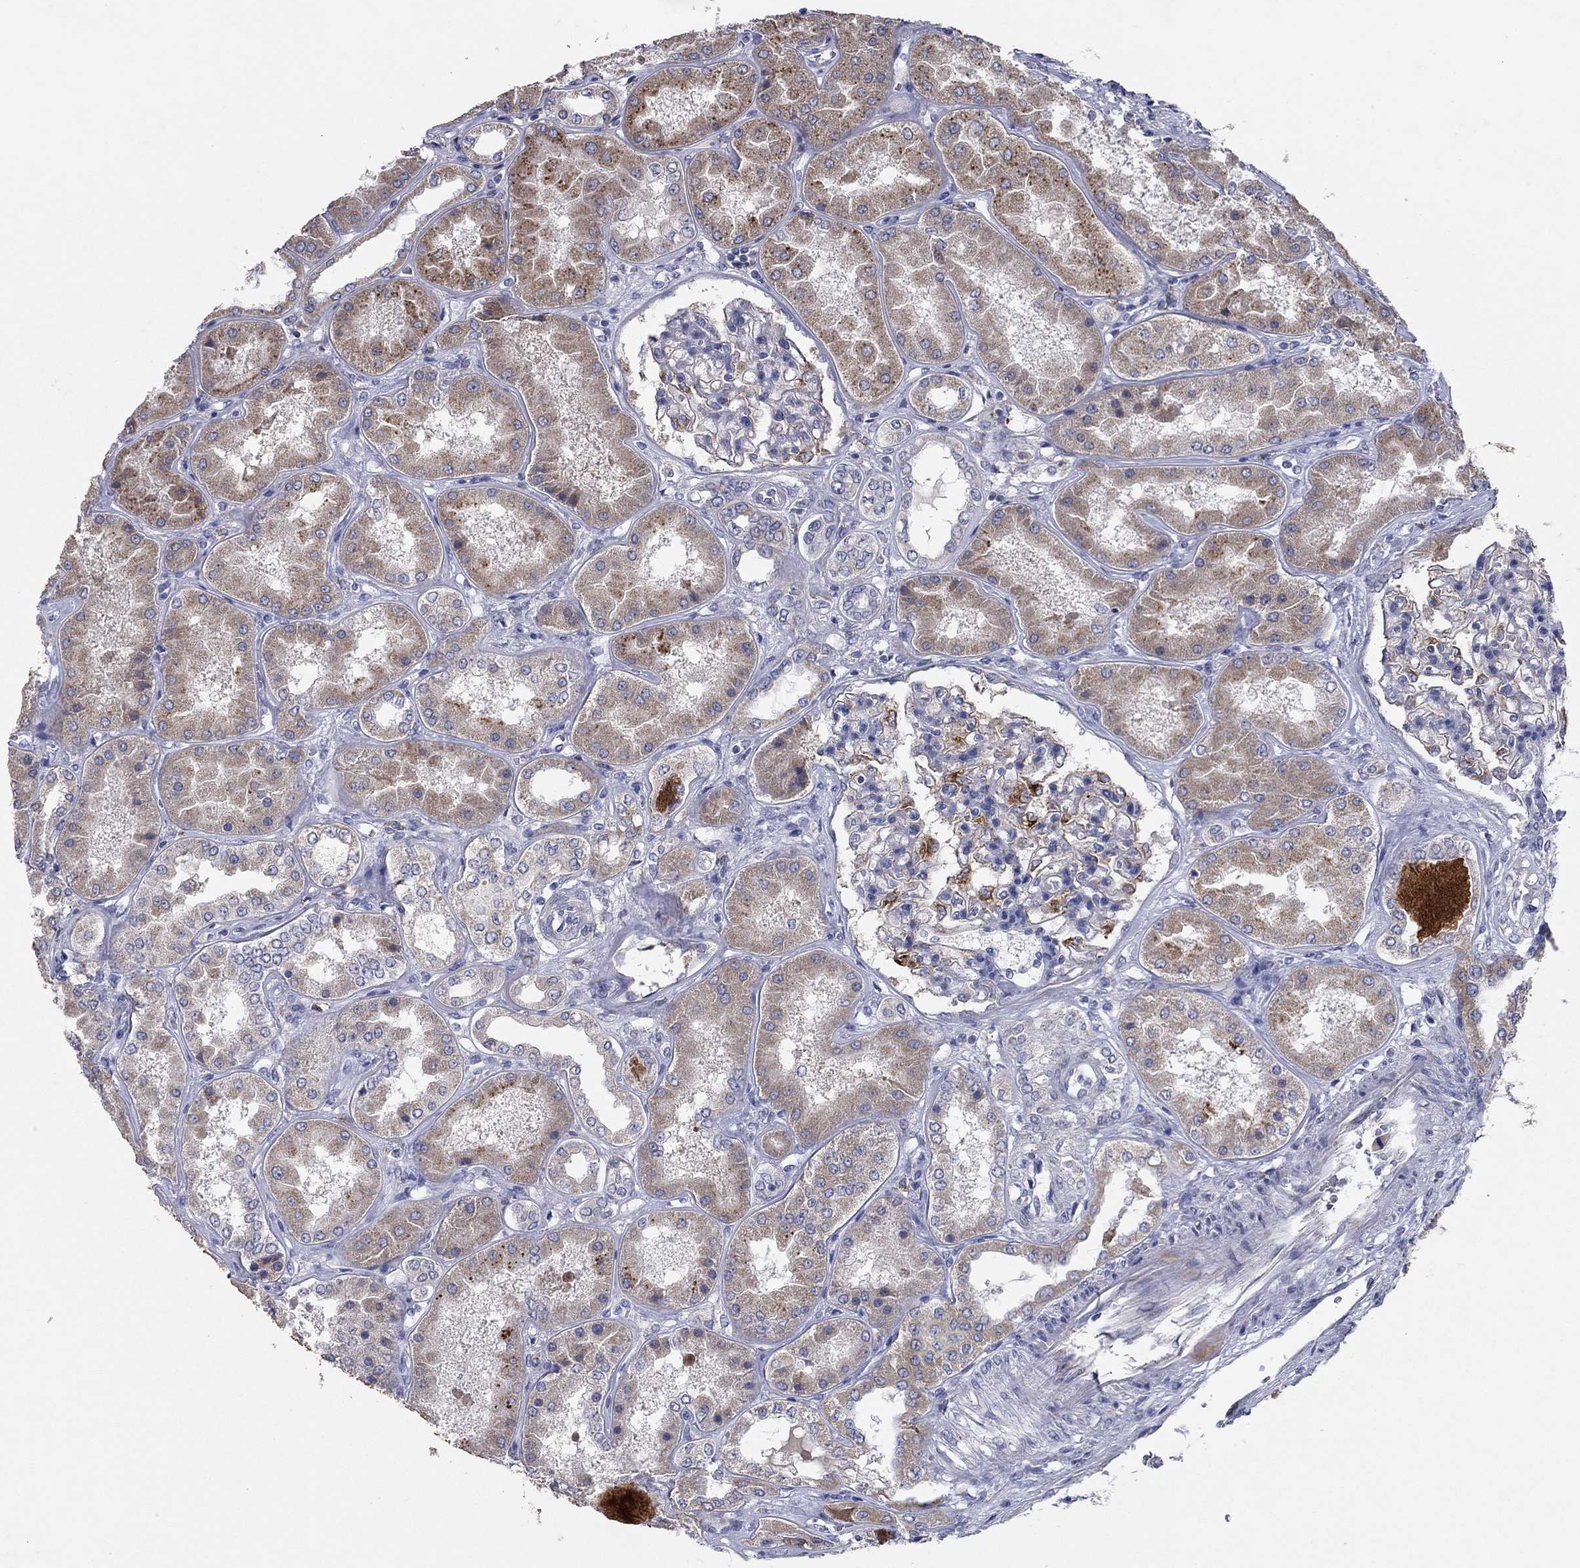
{"staining": {"intensity": "negative", "quantity": "none", "location": "none"}, "tissue": "kidney", "cell_type": "Cells in glomeruli", "image_type": "normal", "snomed": [{"axis": "morphology", "description": "Normal tissue, NOS"}, {"axis": "topography", "description": "Kidney"}], "caption": "DAB immunohistochemical staining of benign kidney reveals no significant staining in cells in glomeruli. (Immunohistochemistry, brightfield microscopy, high magnification).", "gene": "PTGDS", "patient": {"sex": "female", "age": 56}}